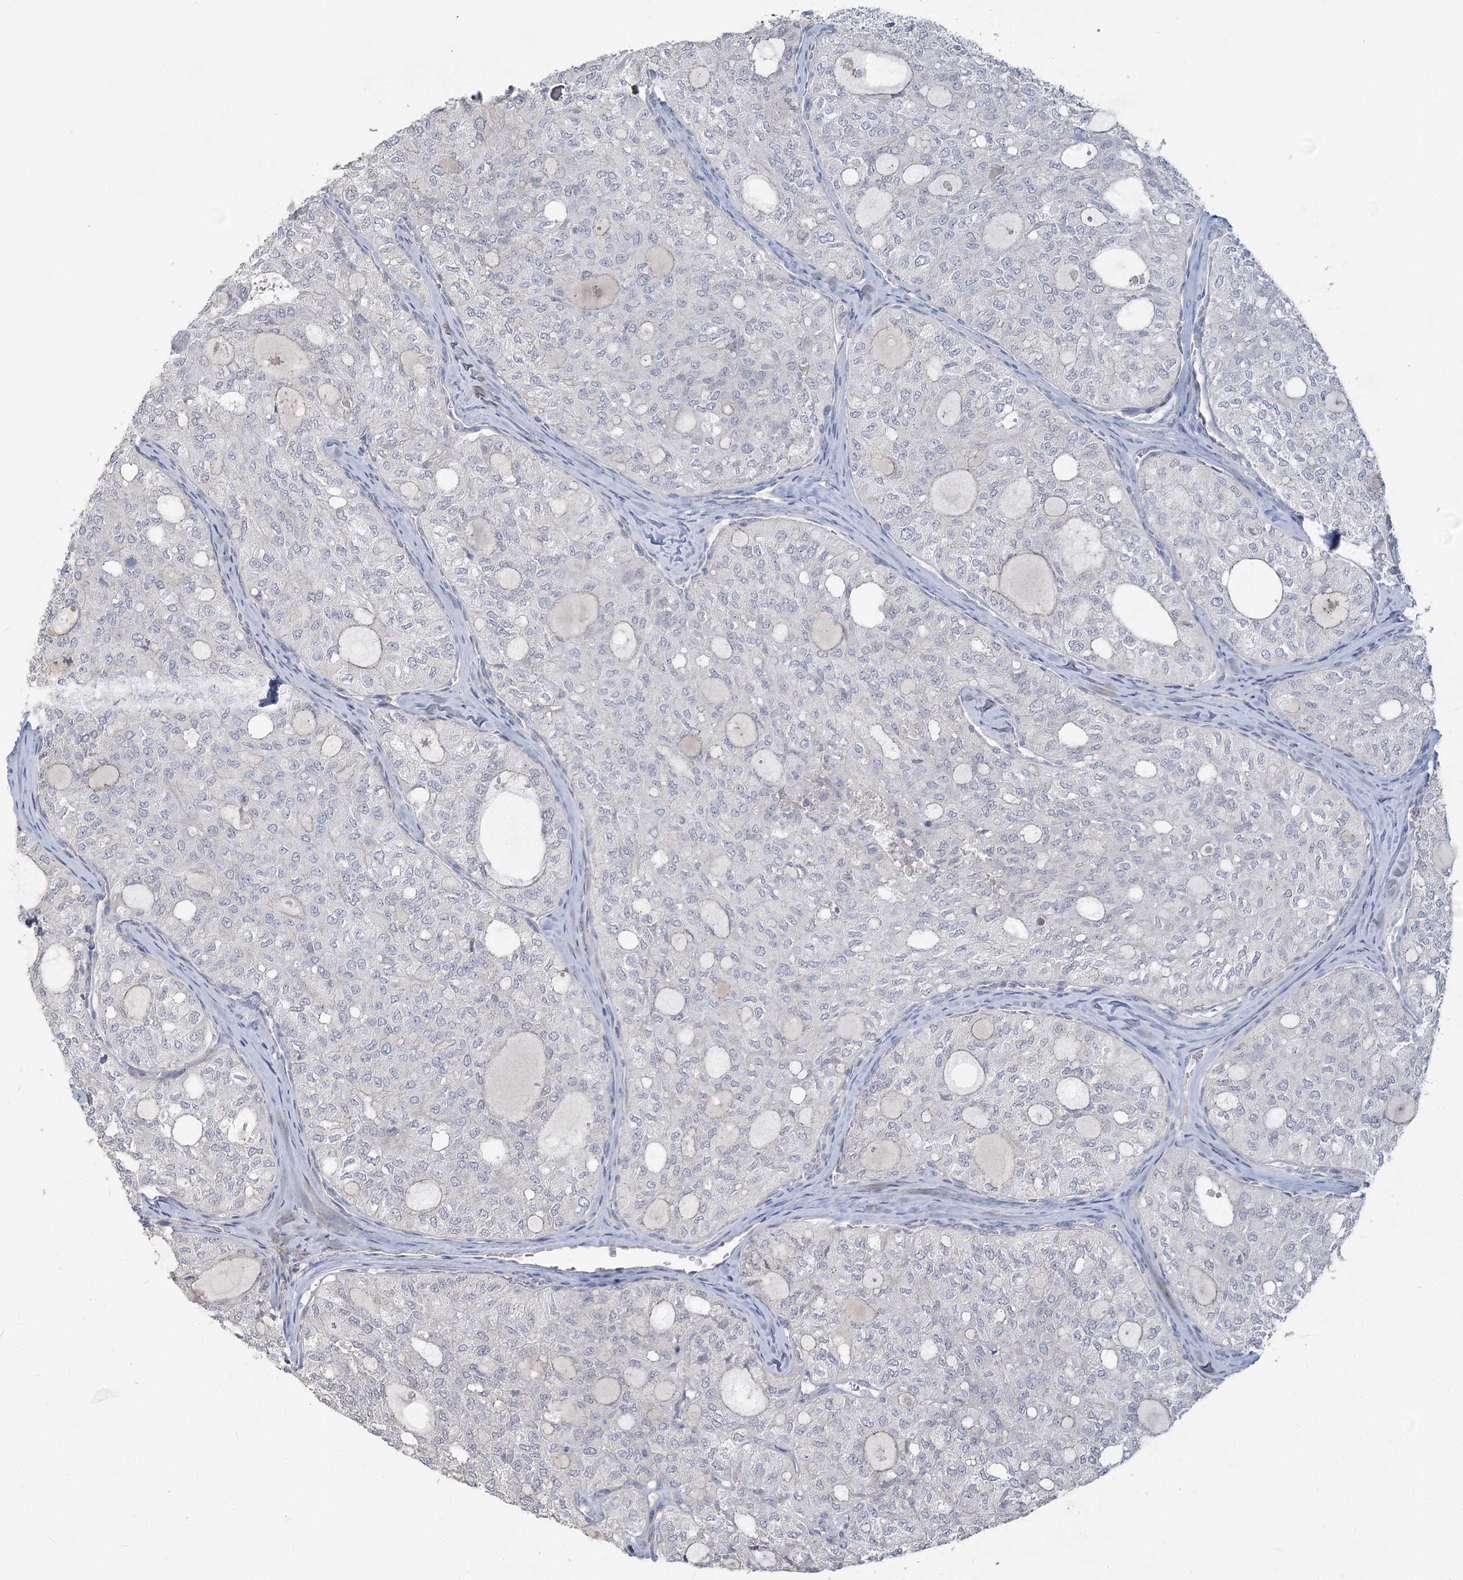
{"staining": {"intensity": "negative", "quantity": "none", "location": "none"}, "tissue": "thyroid cancer", "cell_type": "Tumor cells", "image_type": "cancer", "snomed": [{"axis": "morphology", "description": "Follicular adenoma carcinoma, NOS"}, {"axis": "topography", "description": "Thyroid gland"}], "caption": "DAB (3,3'-diaminobenzidine) immunohistochemical staining of human follicular adenoma carcinoma (thyroid) shows no significant staining in tumor cells.", "gene": "SLC9A3", "patient": {"sex": "male", "age": 75}}